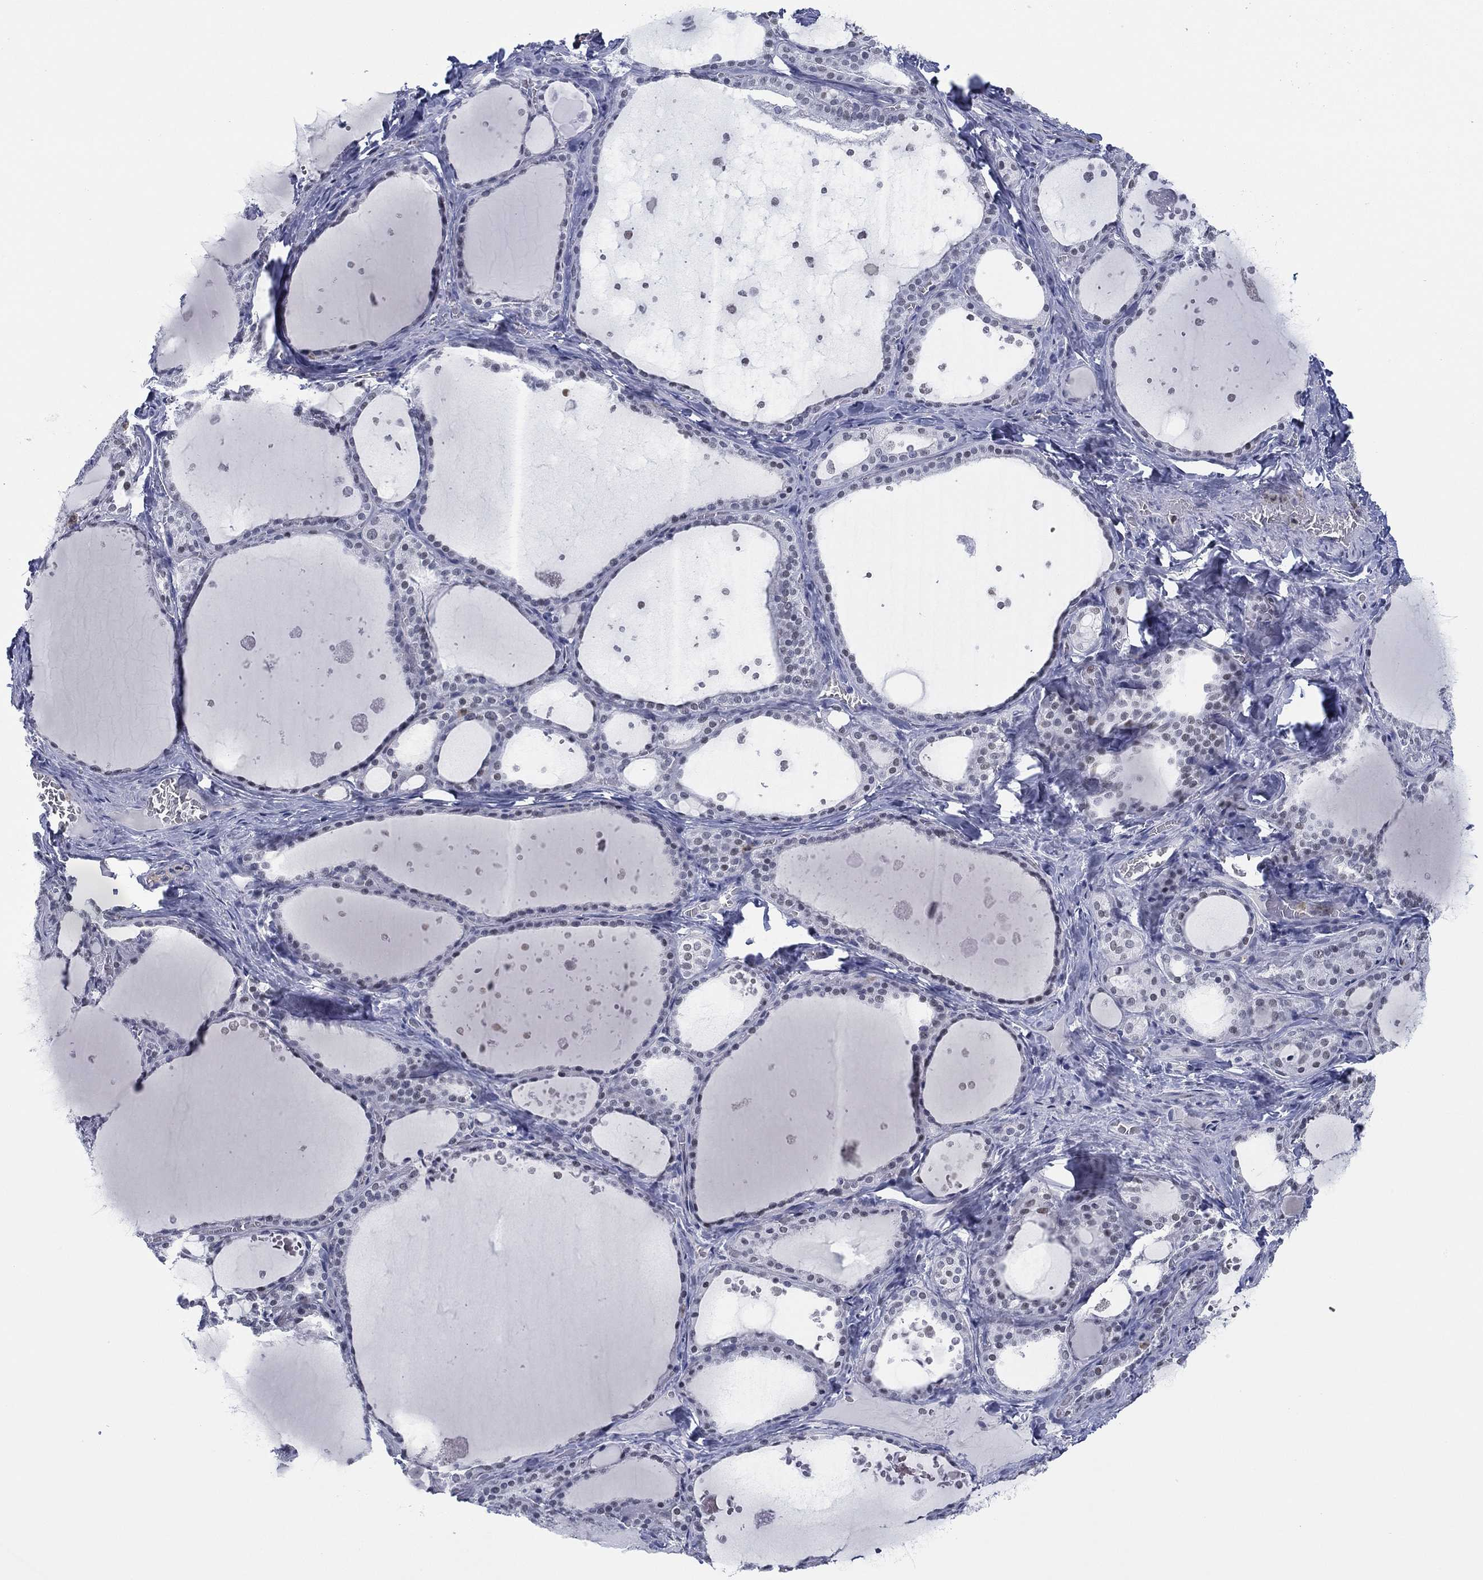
{"staining": {"intensity": "negative", "quantity": "none", "location": "none"}, "tissue": "thyroid gland", "cell_type": "Glandular cells", "image_type": "normal", "snomed": [{"axis": "morphology", "description": "Normal tissue, NOS"}, {"axis": "topography", "description": "Thyroid gland"}], "caption": "This is an IHC histopathology image of benign human thyroid gland. There is no positivity in glandular cells.", "gene": "ZNF711", "patient": {"sex": "male", "age": 63}}